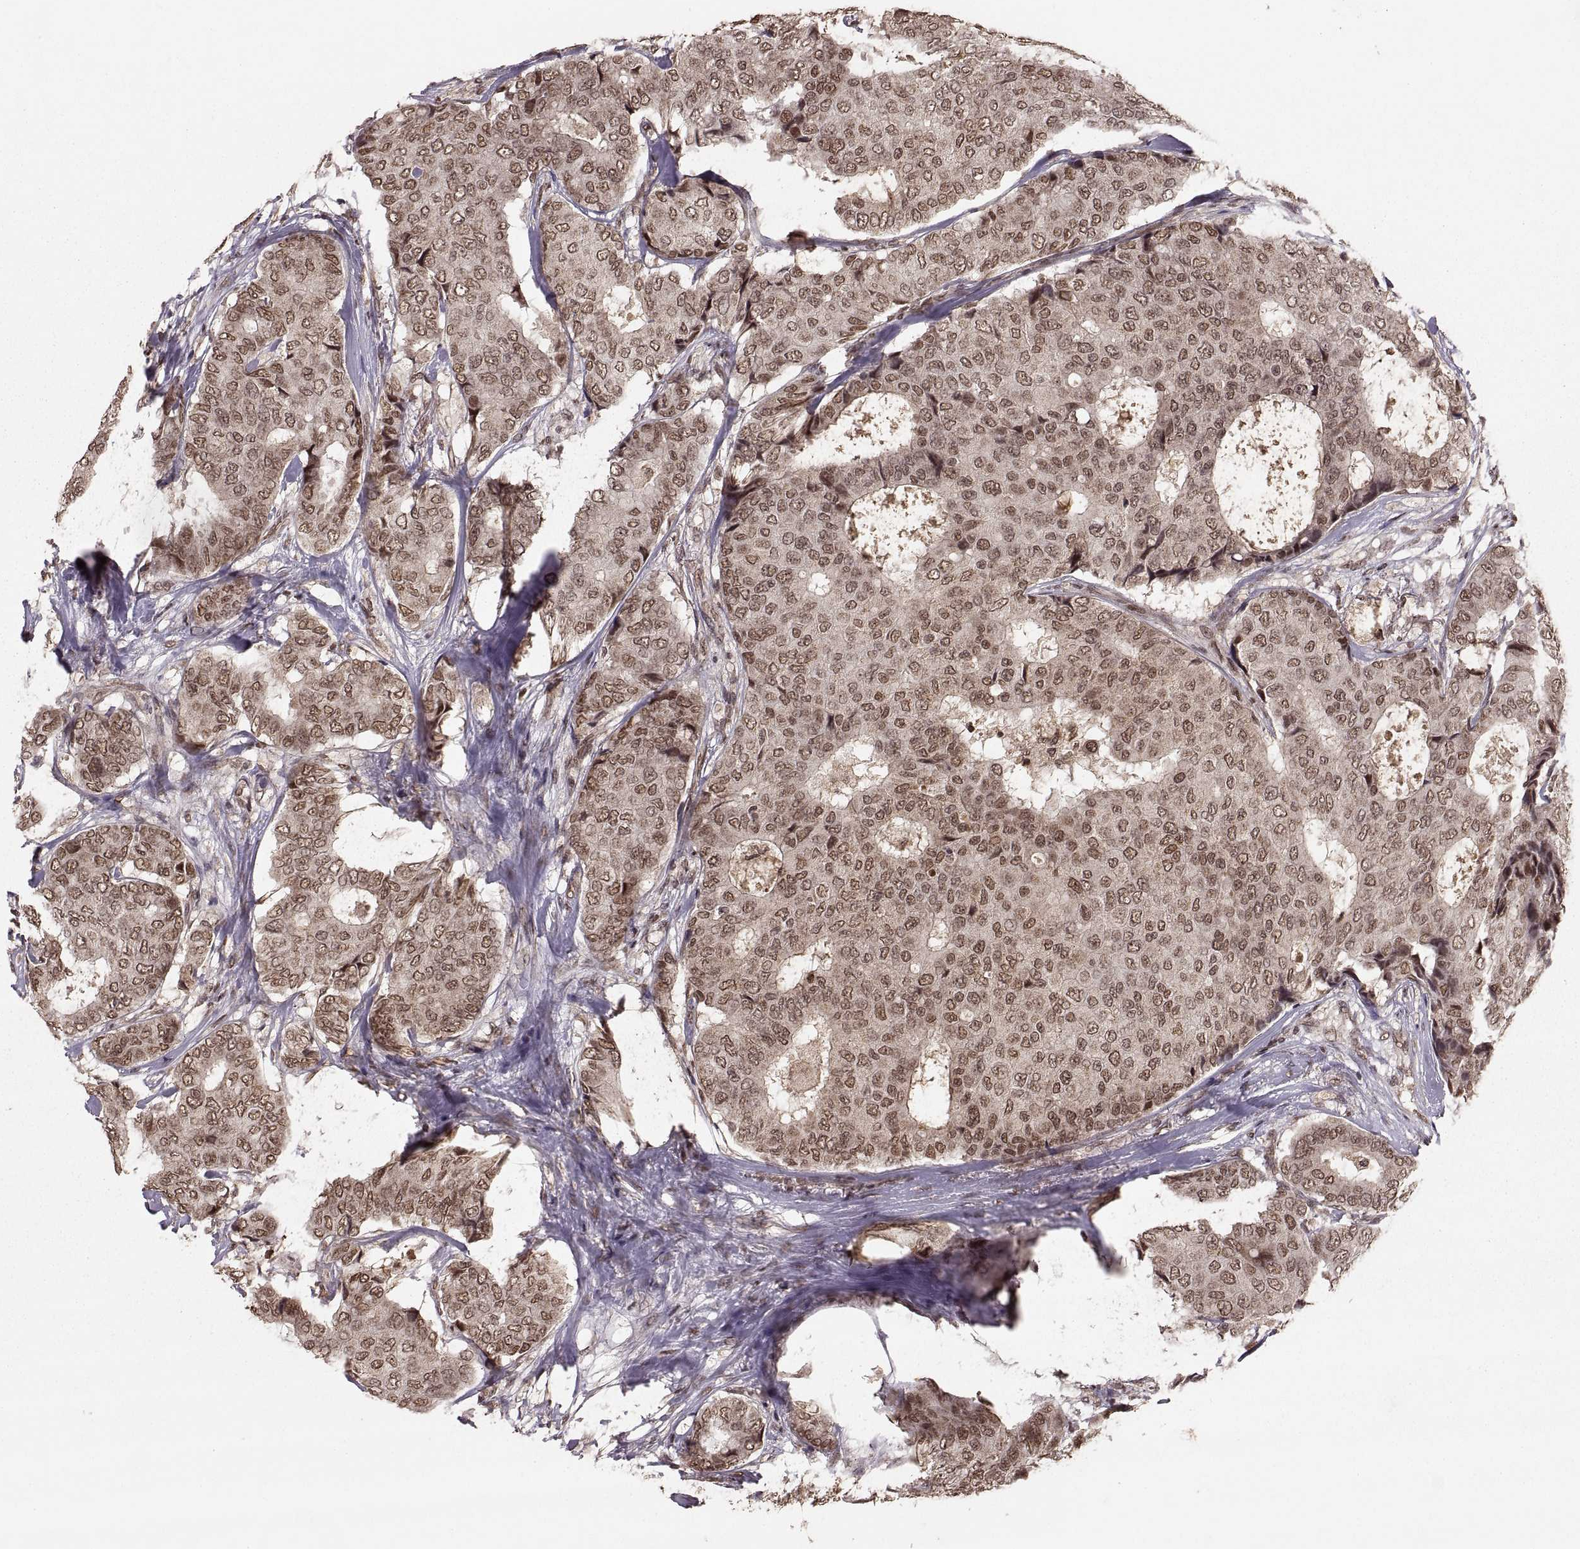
{"staining": {"intensity": "moderate", "quantity": ">75%", "location": "cytoplasmic/membranous,nuclear"}, "tissue": "breast cancer", "cell_type": "Tumor cells", "image_type": "cancer", "snomed": [{"axis": "morphology", "description": "Duct carcinoma"}, {"axis": "topography", "description": "Breast"}], "caption": "Immunohistochemical staining of human breast cancer (intraductal carcinoma) demonstrates medium levels of moderate cytoplasmic/membranous and nuclear protein staining in approximately >75% of tumor cells. (DAB IHC, brown staining for protein, blue staining for nuclei).", "gene": "RFT1", "patient": {"sex": "female", "age": 75}}